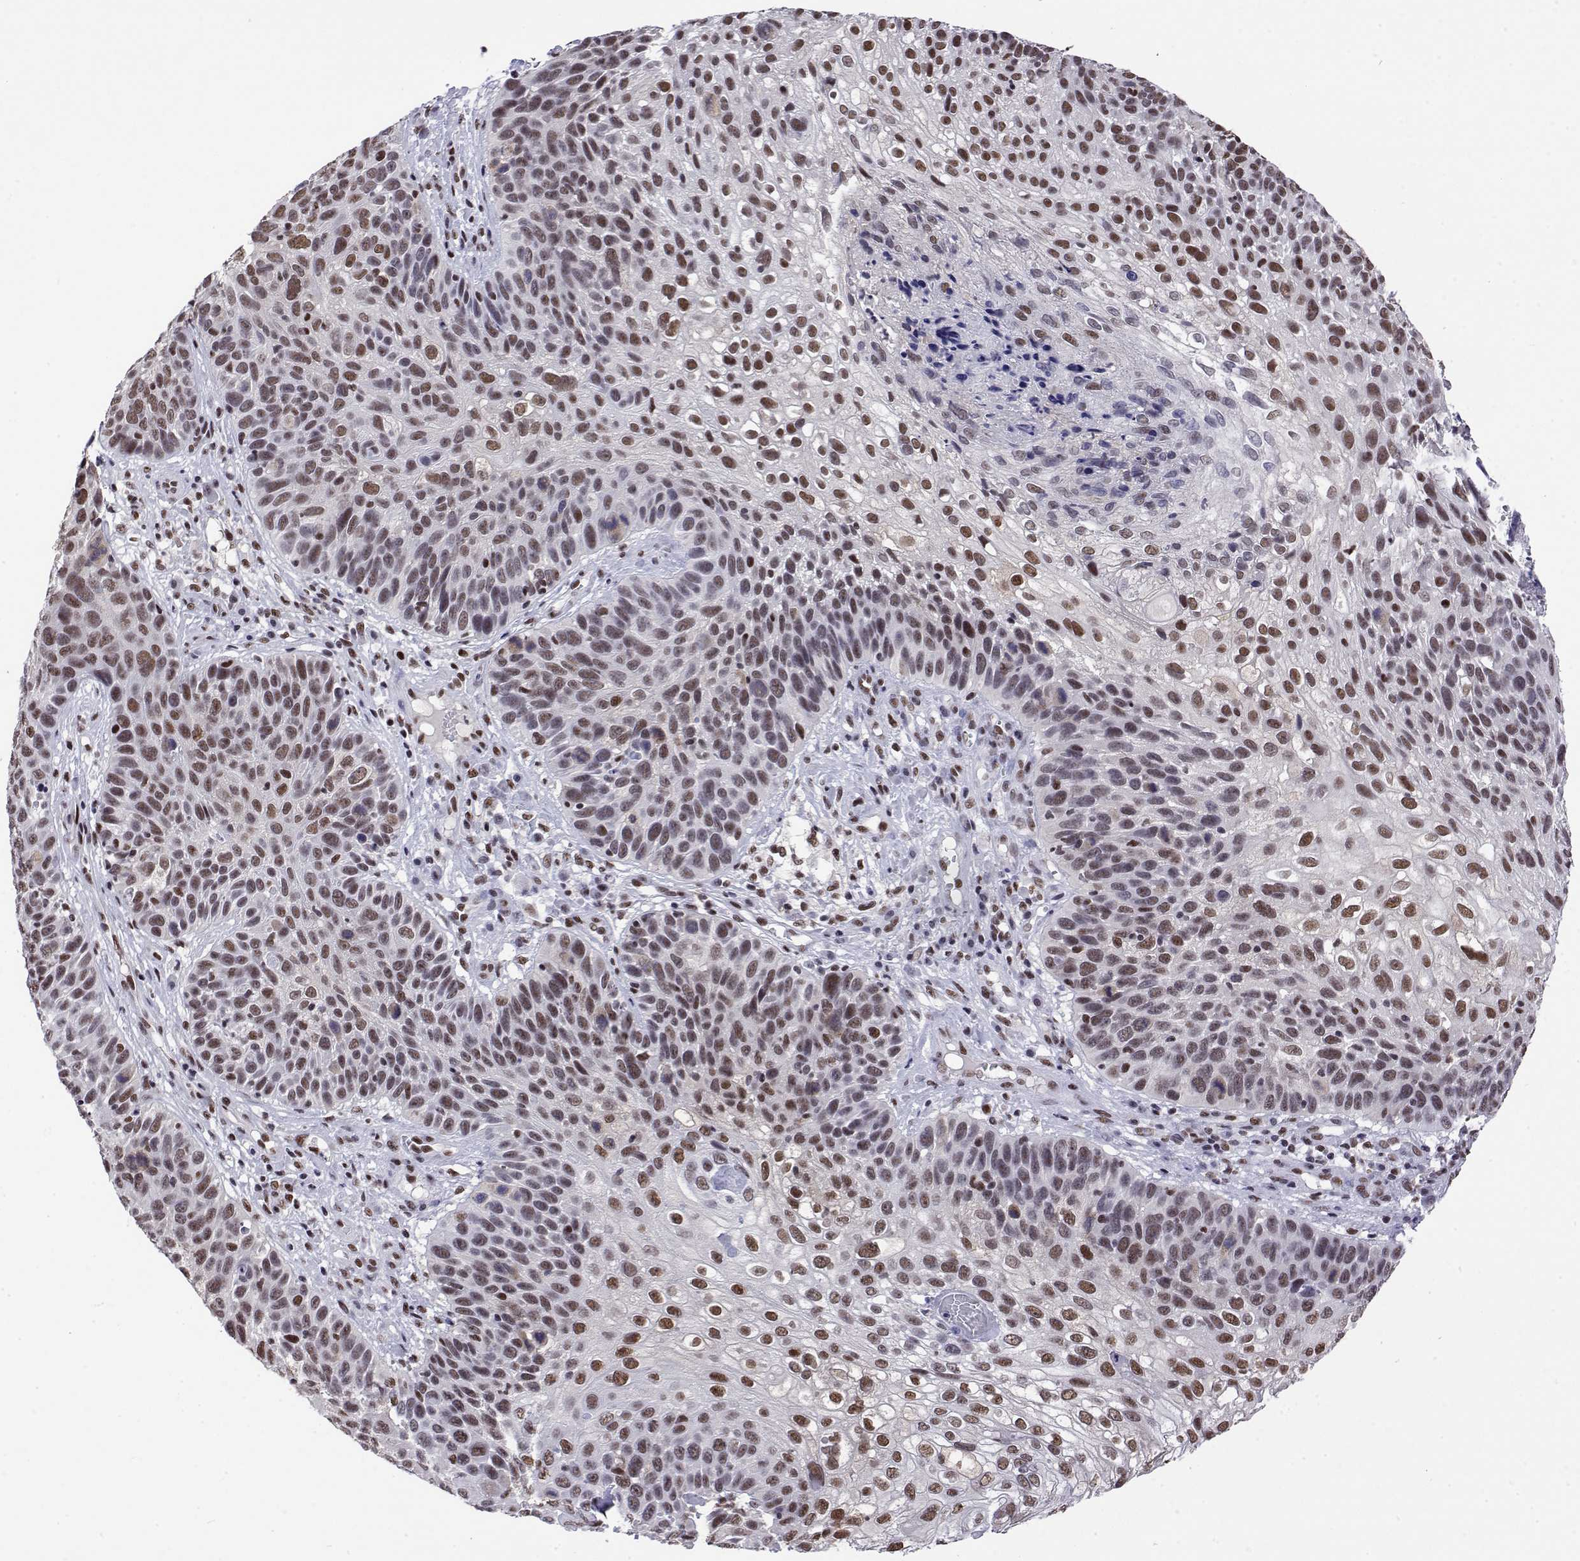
{"staining": {"intensity": "moderate", "quantity": ">75%", "location": "nuclear"}, "tissue": "skin cancer", "cell_type": "Tumor cells", "image_type": "cancer", "snomed": [{"axis": "morphology", "description": "Squamous cell carcinoma, NOS"}, {"axis": "topography", "description": "Skin"}], "caption": "DAB (3,3'-diaminobenzidine) immunohistochemical staining of squamous cell carcinoma (skin) exhibits moderate nuclear protein positivity in about >75% of tumor cells.", "gene": "POLDIP3", "patient": {"sex": "male", "age": 92}}